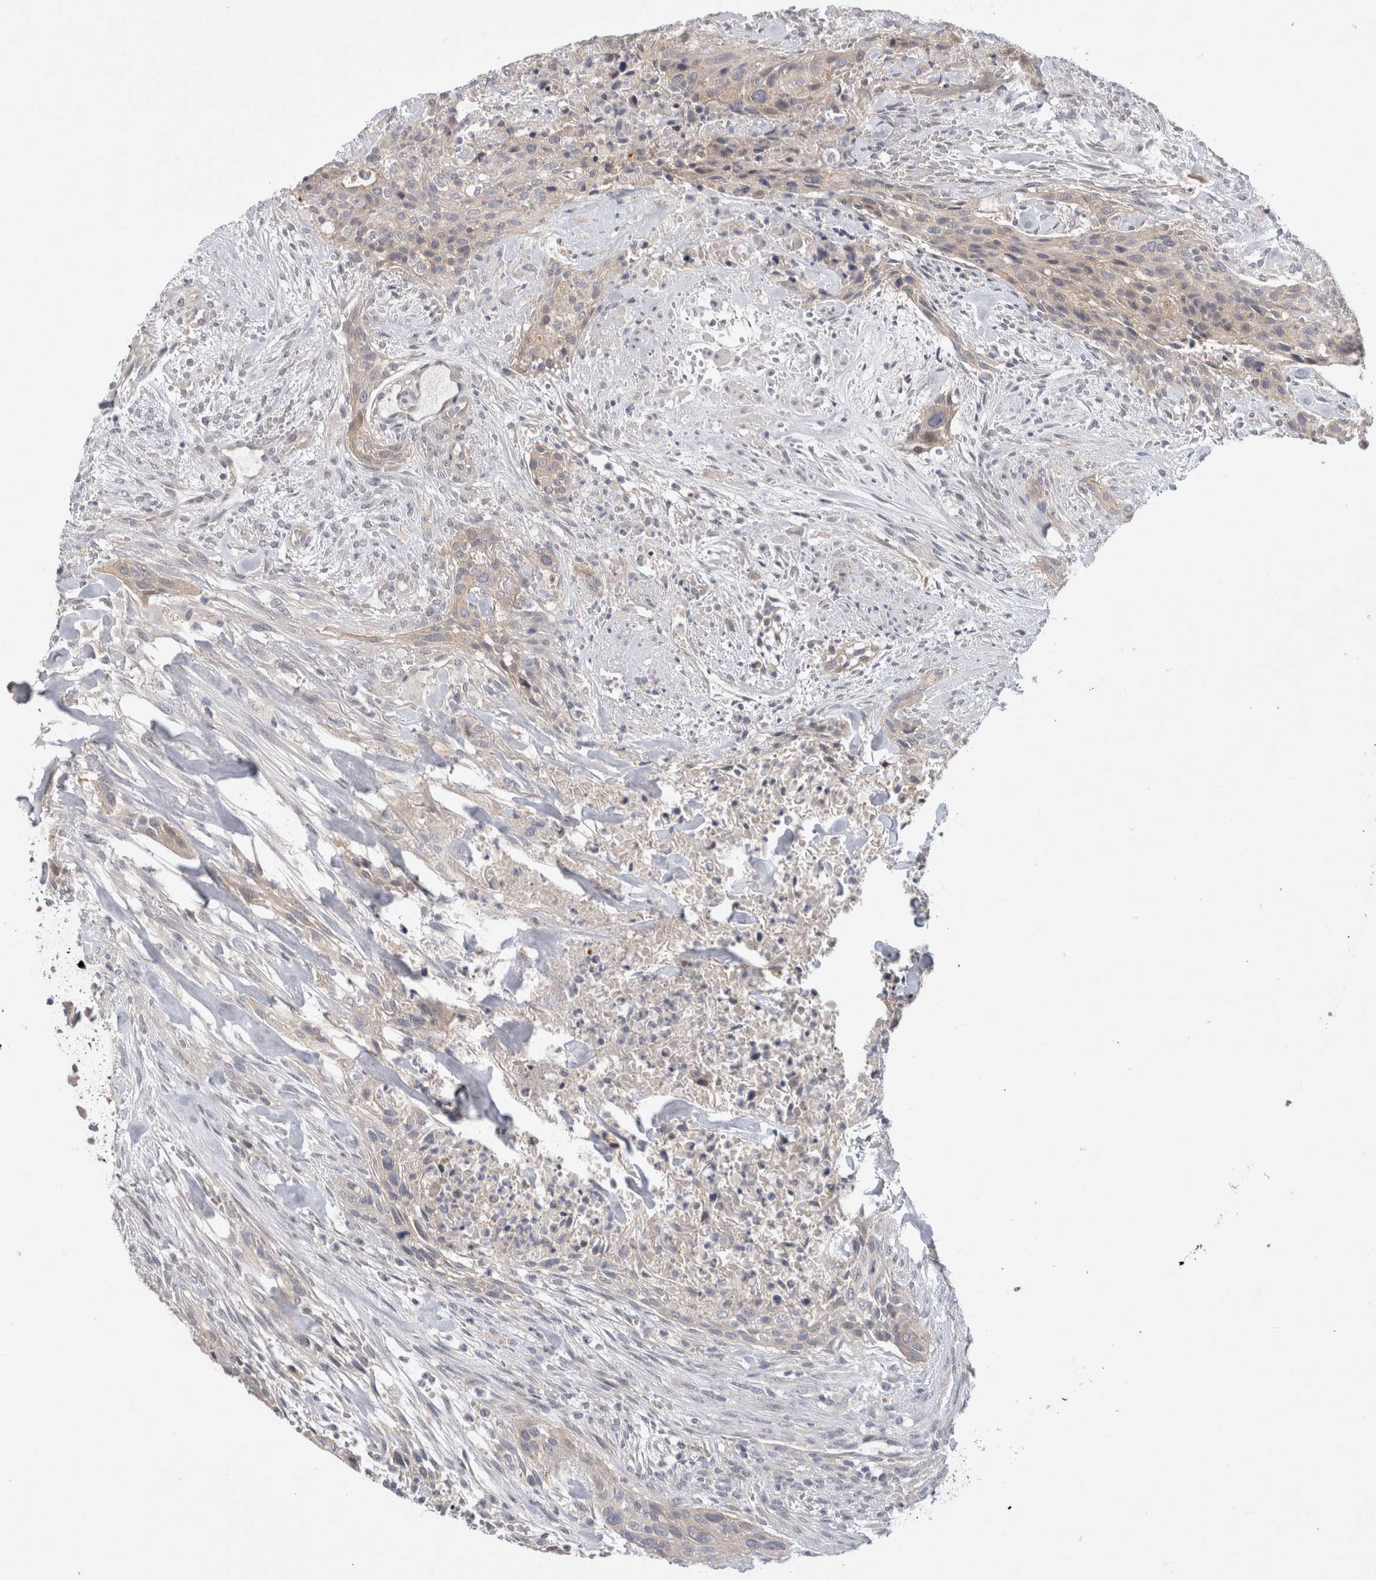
{"staining": {"intensity": "weak", "quantity": "25%-75%", "location": "cytoplasmic/membranous"}, "tissue": "urothelial cancer", "cell_type": "Tumor cells", "image_type": "cancer", "snomed": [{"axis": "morphology", "description": "Urothelial carcinoma, High grade"}, {"axis": "topography", "description": "Urinary bladder"}], "caption": "Tumor cells display weak cytoplasmic/membranous positivity in about 25%-75% of cells in high-grade urothelial carcinoma.", "gene": "CERS3", "patient": {"sex": "male", "age": 35}}